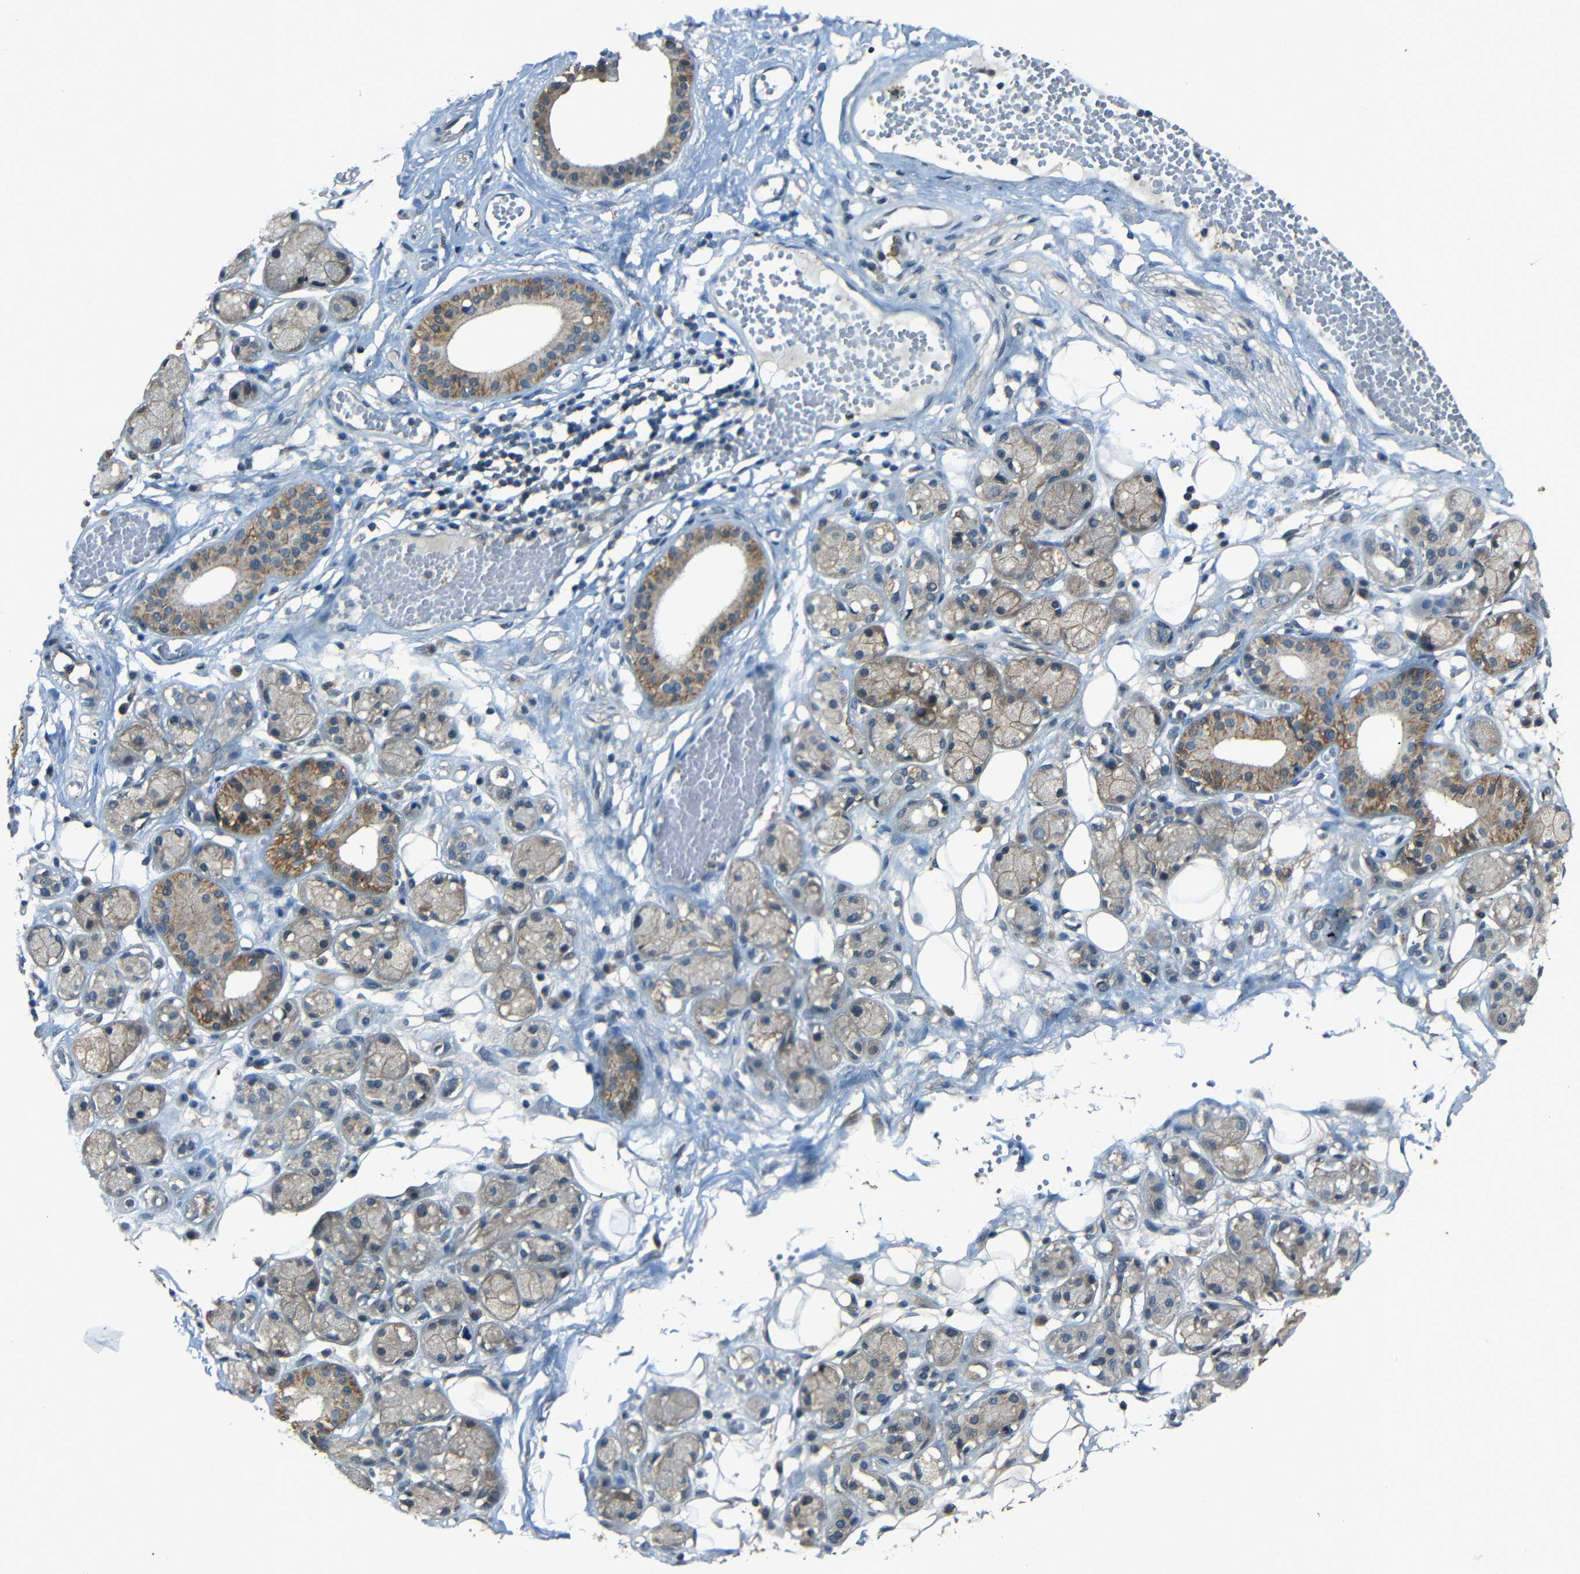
{"staining": {"intensity": "moderate", "quantity": ">75%", "location": "cytoplasmic/membranous"}, "tissue": "adipose tissue", "cell_type": "Adipocytes", "image_type": "normal", "snomed": [{"axis": "morphology", "description": "Normal tissue, NOS"}, {"axis": "morphology", "description": "Inflammation, NOS"}, {"axis": "topography", "description": "Vascular tissue"}, {"axis": "topography", "description": "Salivary gland"}], "caption": "Protein expression analysis of unremarkable human adipose tissue reveals moderate cytoplasmic/membranous positivity in approximately >75% of adipocytes. Ihc stains the protein of interest in brown and the nuclei are stained blue.", "gene": "SLA", "patient": {"sex": "female", "age": 75}}